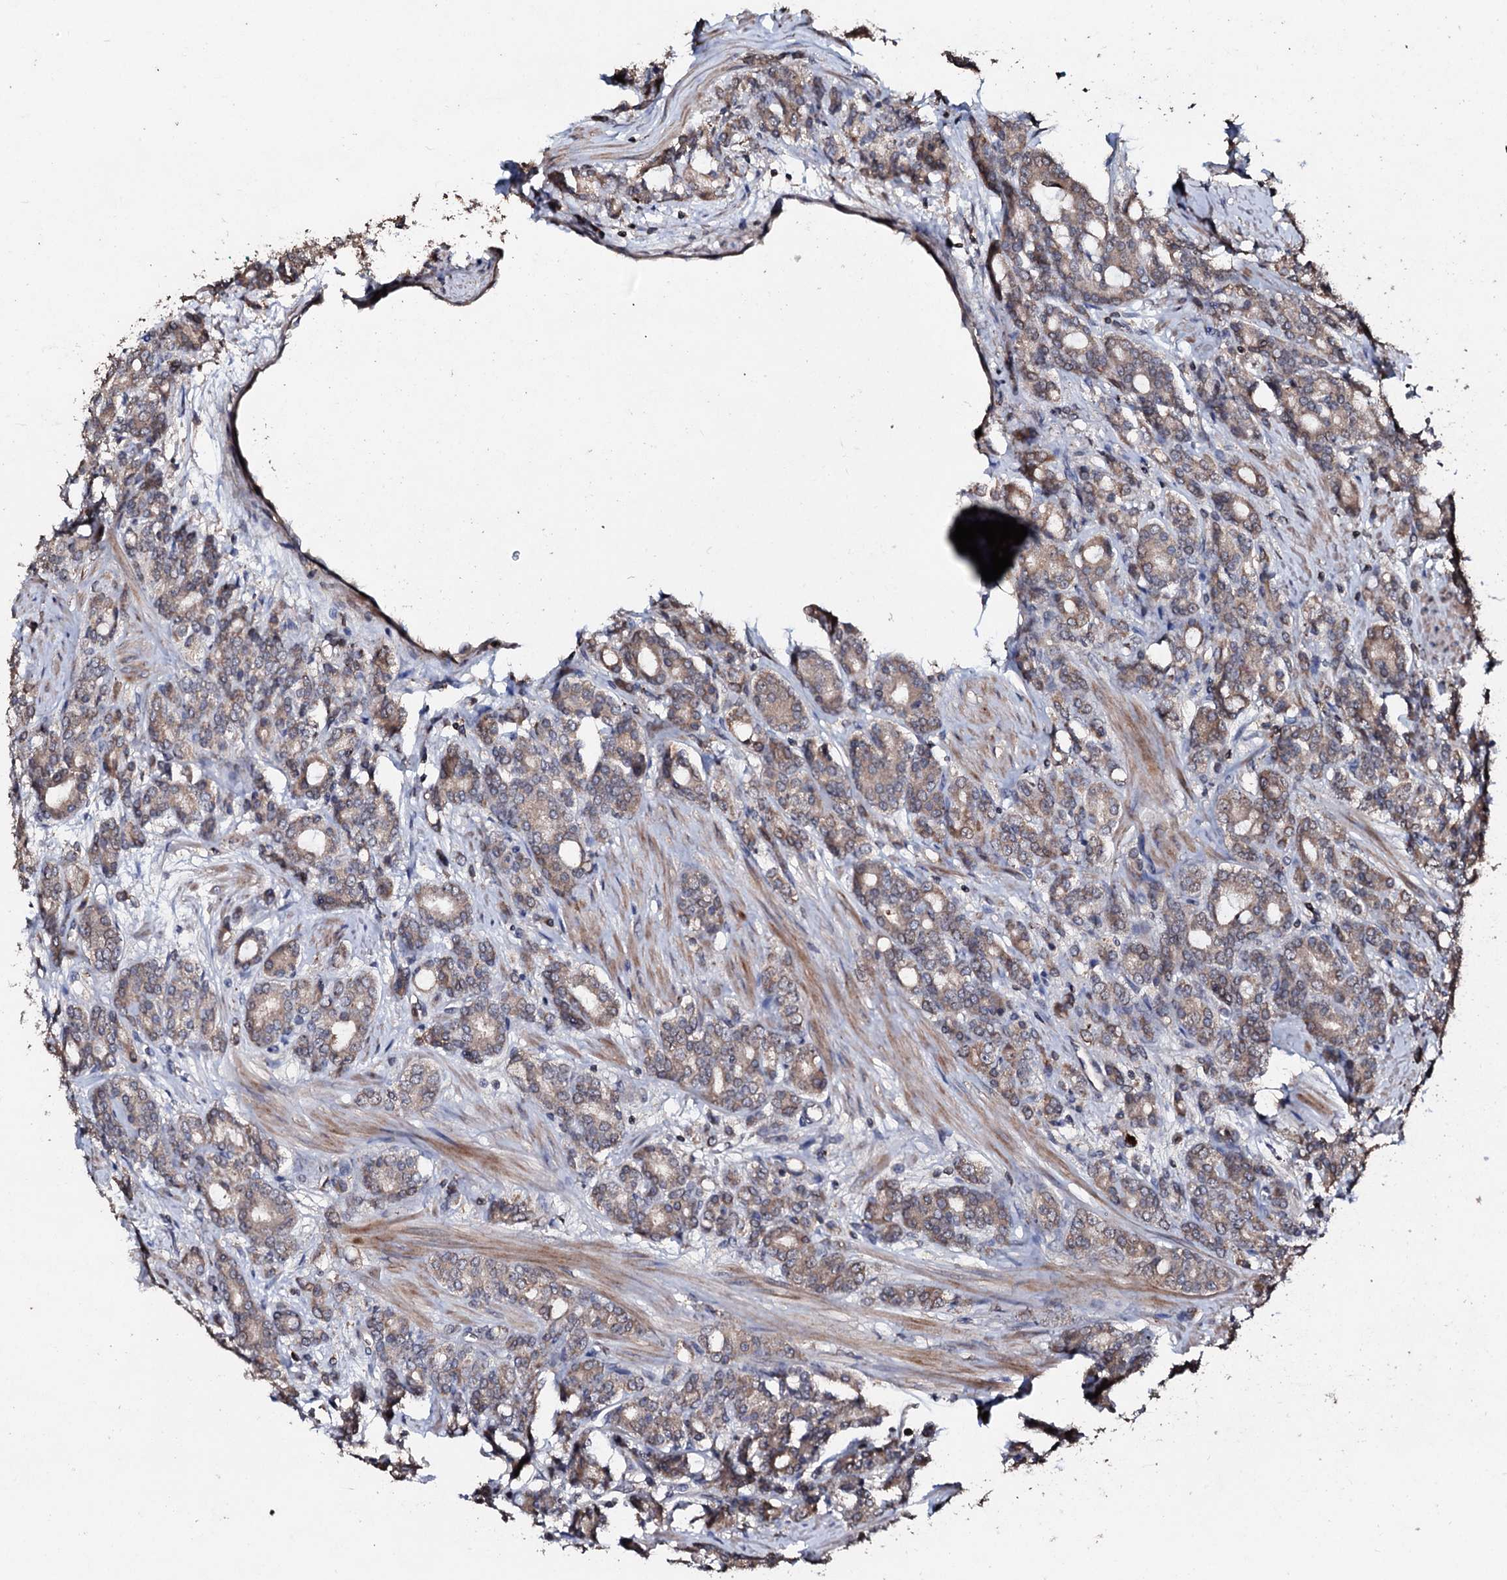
{"staining": {"intensity": "weak", "quantity": ">75%", "location": "cytoplasmic/membranous"}, "tissue": "prostate cancer", "cell_type": "Tumor cells", "image_type": "cancer", "snomed": [{"axis": "morphology", "description": "Adenocarcinoma, High grade"}, {"axis": "topography", "description": "Prostate"}], "caption": "An image of adenocarcinoma (high-grade) (prostate) stained for a protein exhibits weak cytoplasmic/membranous brown staining in tumor cells. (brown staining indicates protein expression, while blue staining denotes nuclei).", "gene": "SDHAF2", "patient": {"sex": "male", "age": 62}}